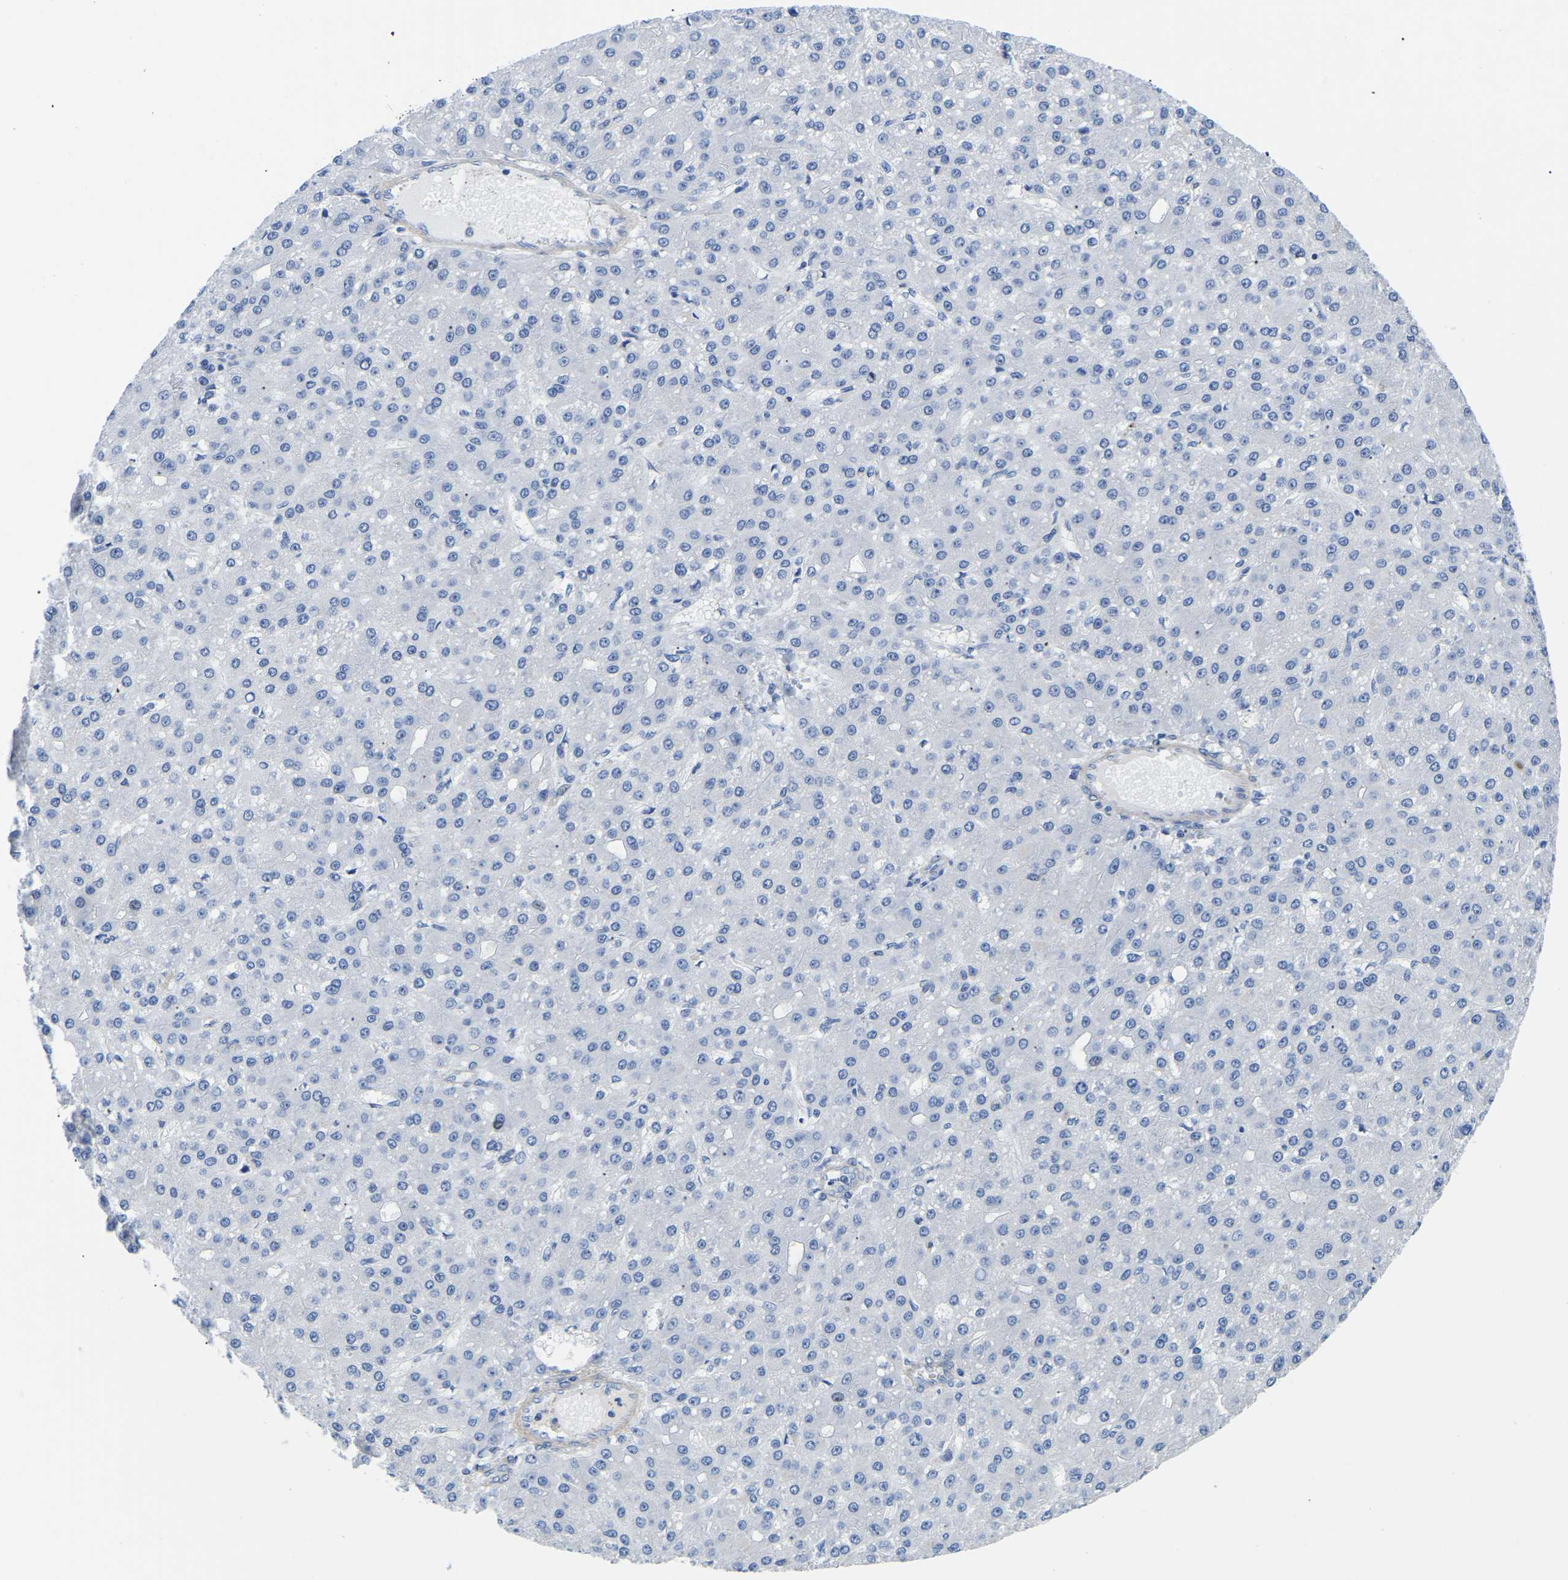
{"staining": {"intensity": "negative", "quantity": "none", "location": "none"}, "tissue": "liver cancer", "cell_type": "Tumor cells", "image_type": "cancer", "snomed": [{"axis": "morphology", "description": "Carcinoma, Hepatocellular, NOS"}, {"axis": "topography", "description": "Liver"}], "caption": "This micrograph is of hepatocellular carcinoma (liver) stained with immunohistochemistry (IHC) to label a protein in brown with the nuclei are counter-stained blue. There is no positivity in tumor cells.", "gene": "UPK3A", "patient": {"sex": "male", "age": 67}}